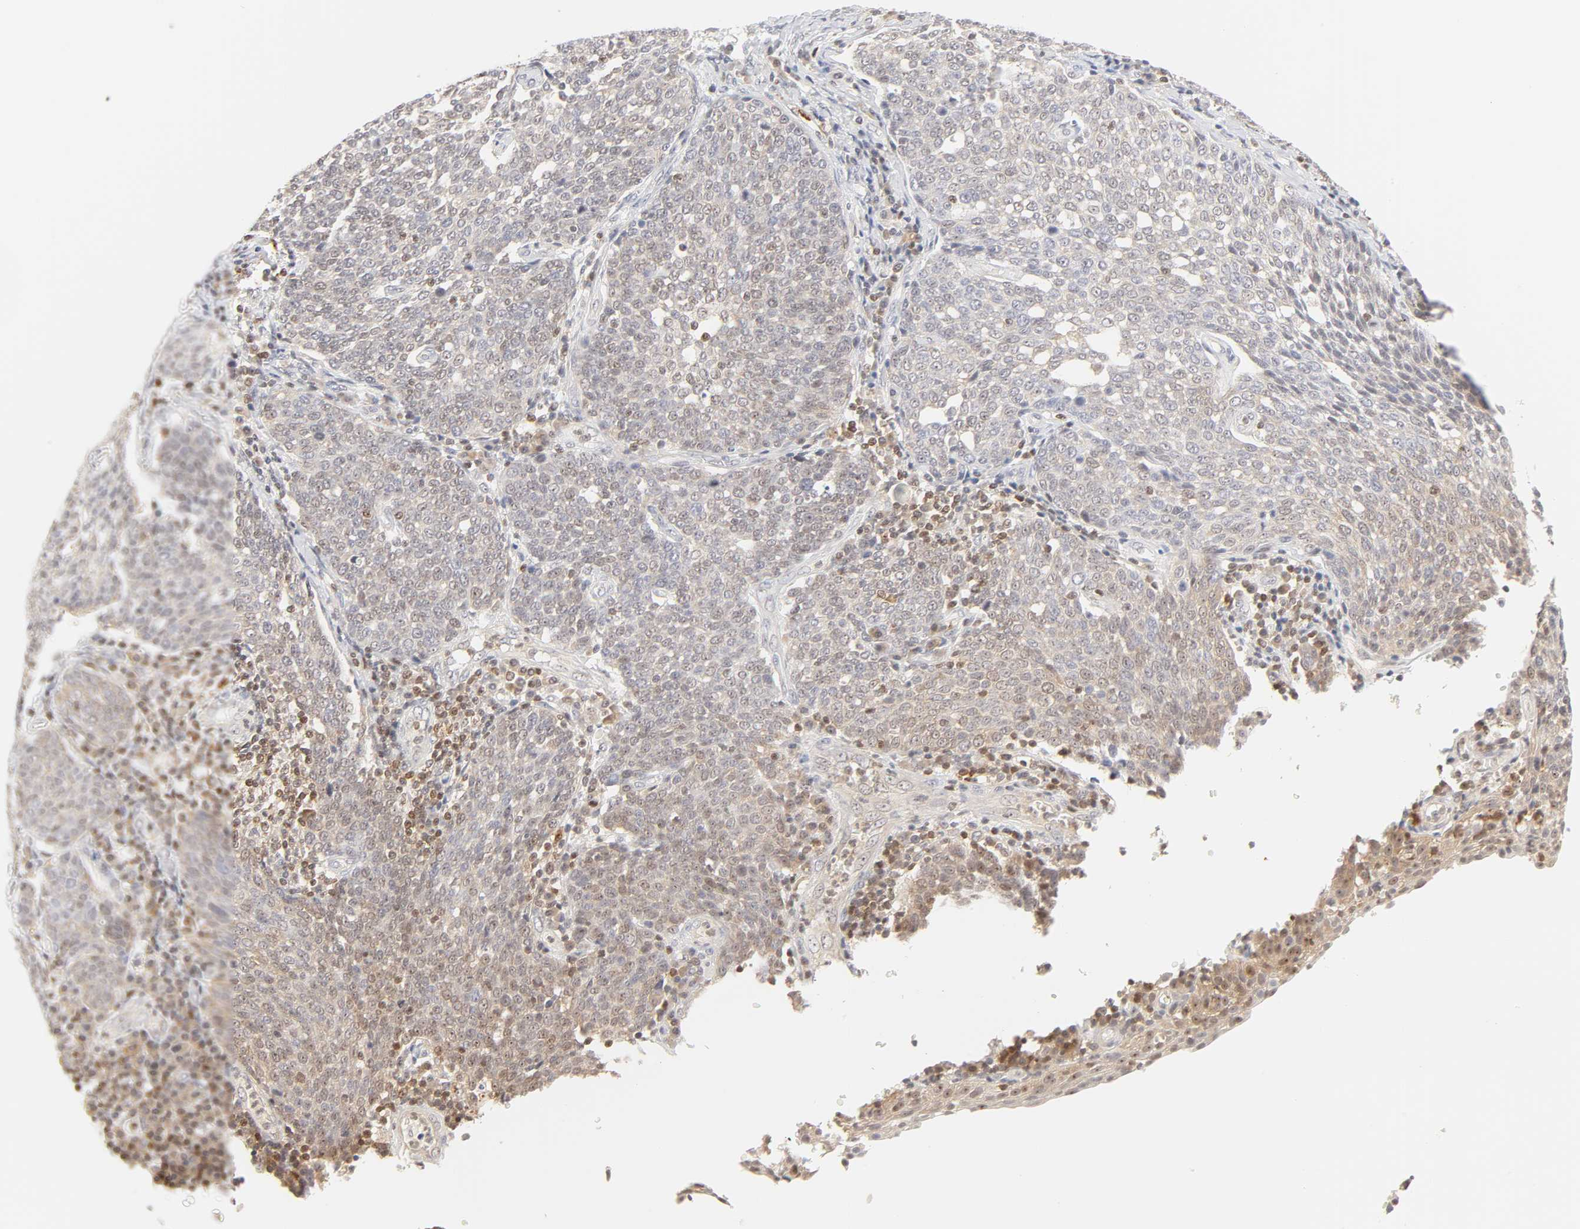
{"staining": {"intensity": "weak", "quantity": "<25%", "location": "cytoplasmic/membranous,nuclear"}, "tissue": "cervical cancer", "cell_type": "Tumor cells", "image_type": "cancer", "snomed": [{"axis": "morphology", "description": "Squamous cell carcinoma, NOS"}, {"axis": "topography", "description": "Cervix"}], "caption": "Protein analysis of cervical squamous cell carcinoma reveals no significant positivity in tumor cells.", "gene": "KIF2A", "patient": {"sex": "female", "age": 34}}